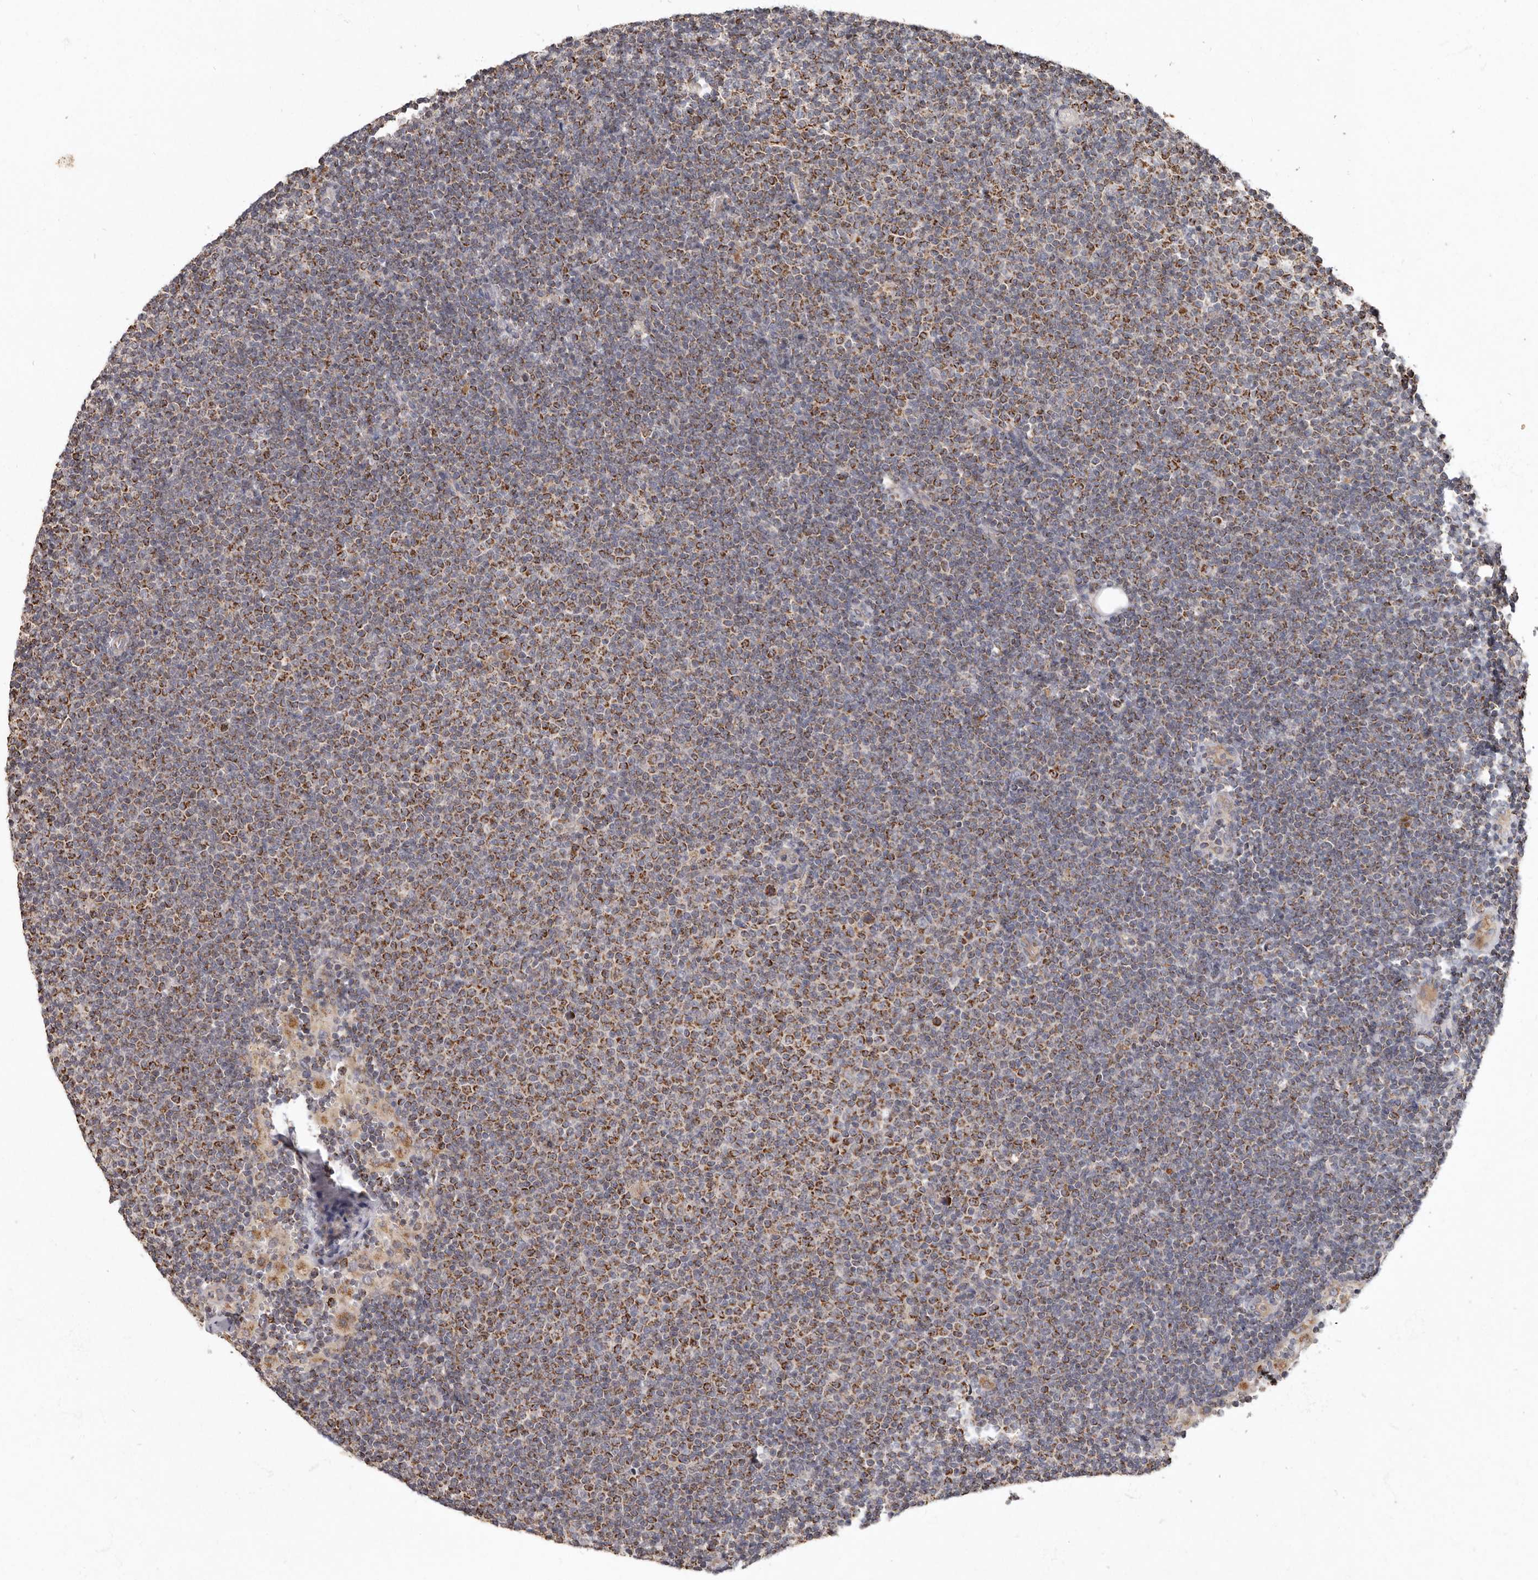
{"staining": {"intensity": "moderate", "quantity": "25%-75%", "location": "cytoplasmic/membranous"}, "tissue": "lymphoma", "cell_type": "Tumor cells", "image_type": "cancer", "snomed": [{"axis": "morphology", "description": "Malignant lymphoma, non-Hodgkin's type, Low grade"}, {"axis": "topography", "description": "Lymph node"}], "caption": "A high-resolution histopathology image shows IHC staining of malignant lymphoma, non-Hodgkin's type (low-grade), which shows moderate cytoplasmic/membranous positivity in about 25%-75% of tumor cells. (DAB = brown stain, brightfield microscopy at high magnification).", "gene": "KIF26B", "patient": {"sex": "female", "age": 53}}